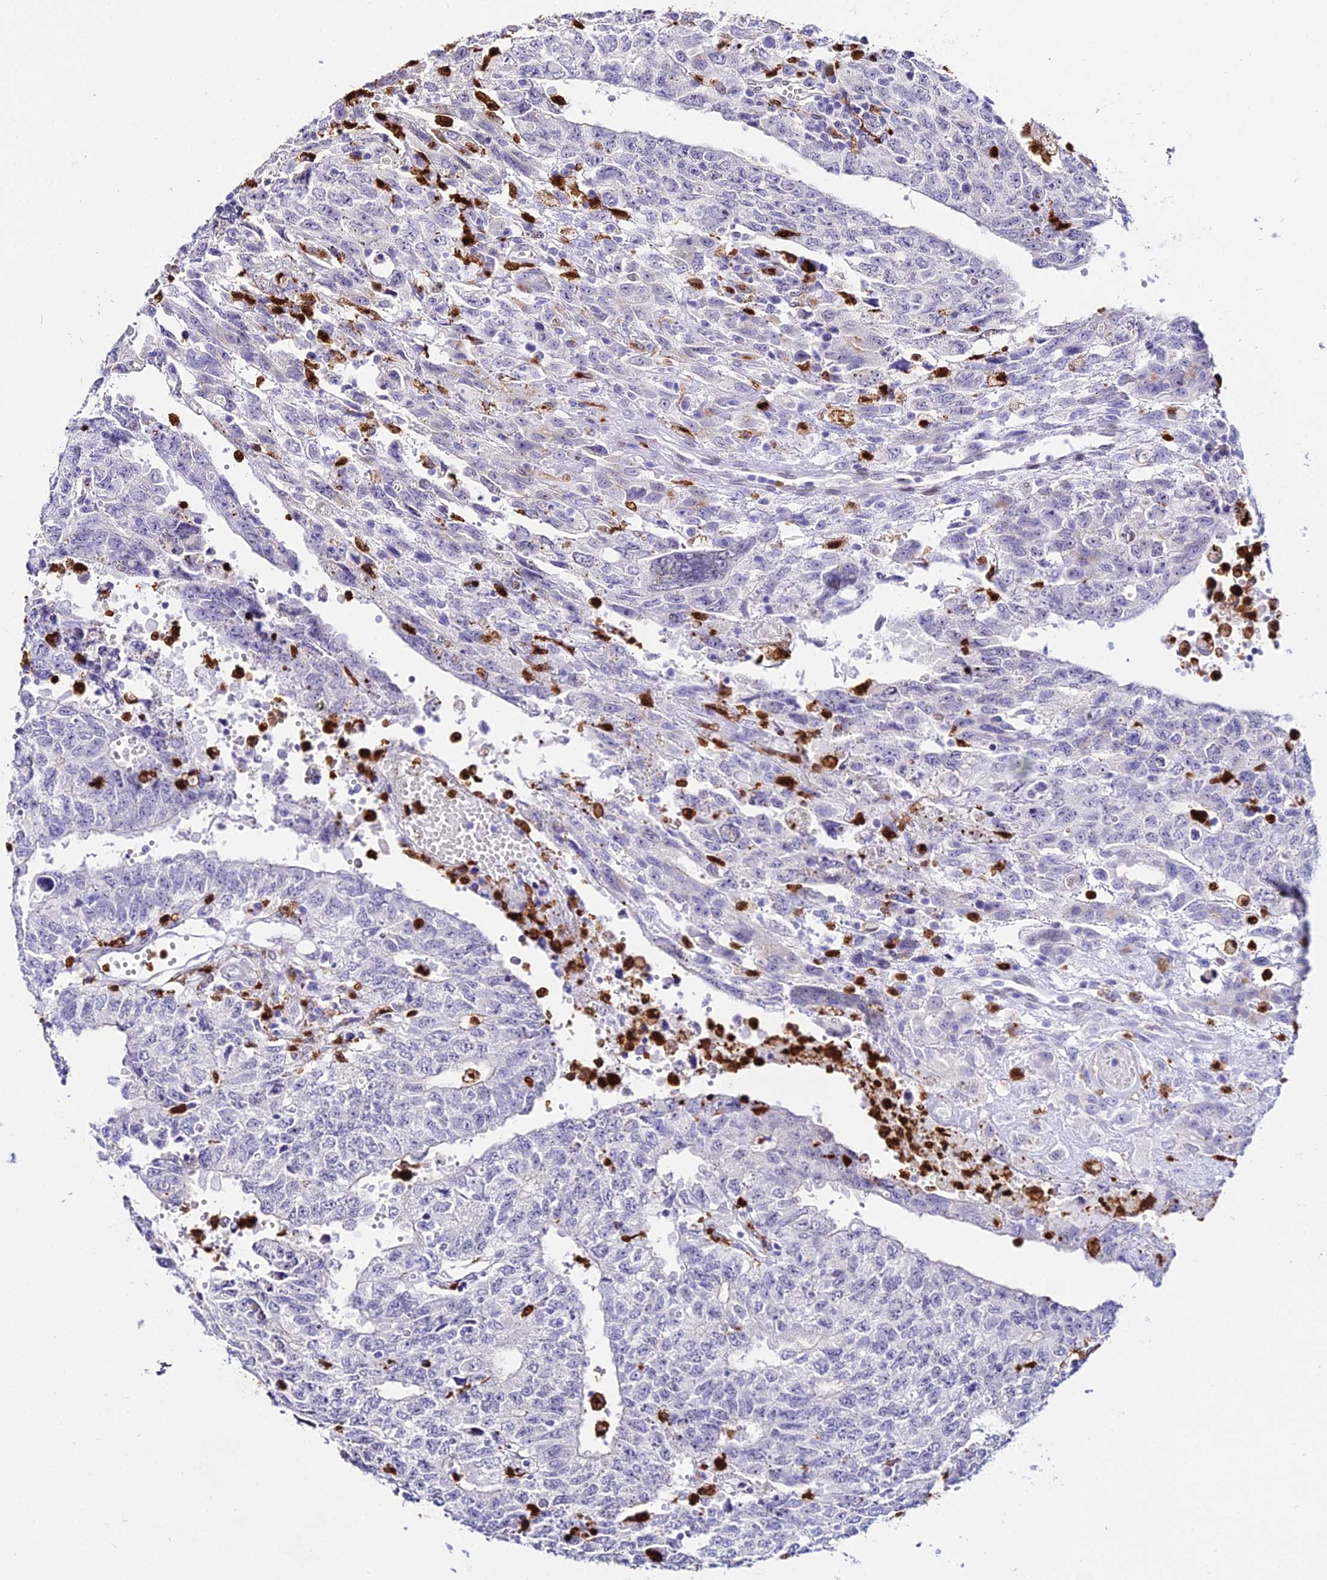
{"staining": {"intensity": "negative", "quantity": "none", "location": "none"}, "tissue": "testis cancer", "cell_type": "Tumor cells", "image_type": "cancer", "snomed": [{"axis": "morphology", "description": "Carcinoma, Embryonal, NOS"}, {"axis": "topography", "description": "Testis"}], "caption": "Tumor cells are negative for protein expression in human embryonal carcinoma (testis).", "gene": "MCM10", "patient": {"sex": "male", "age": 34}}